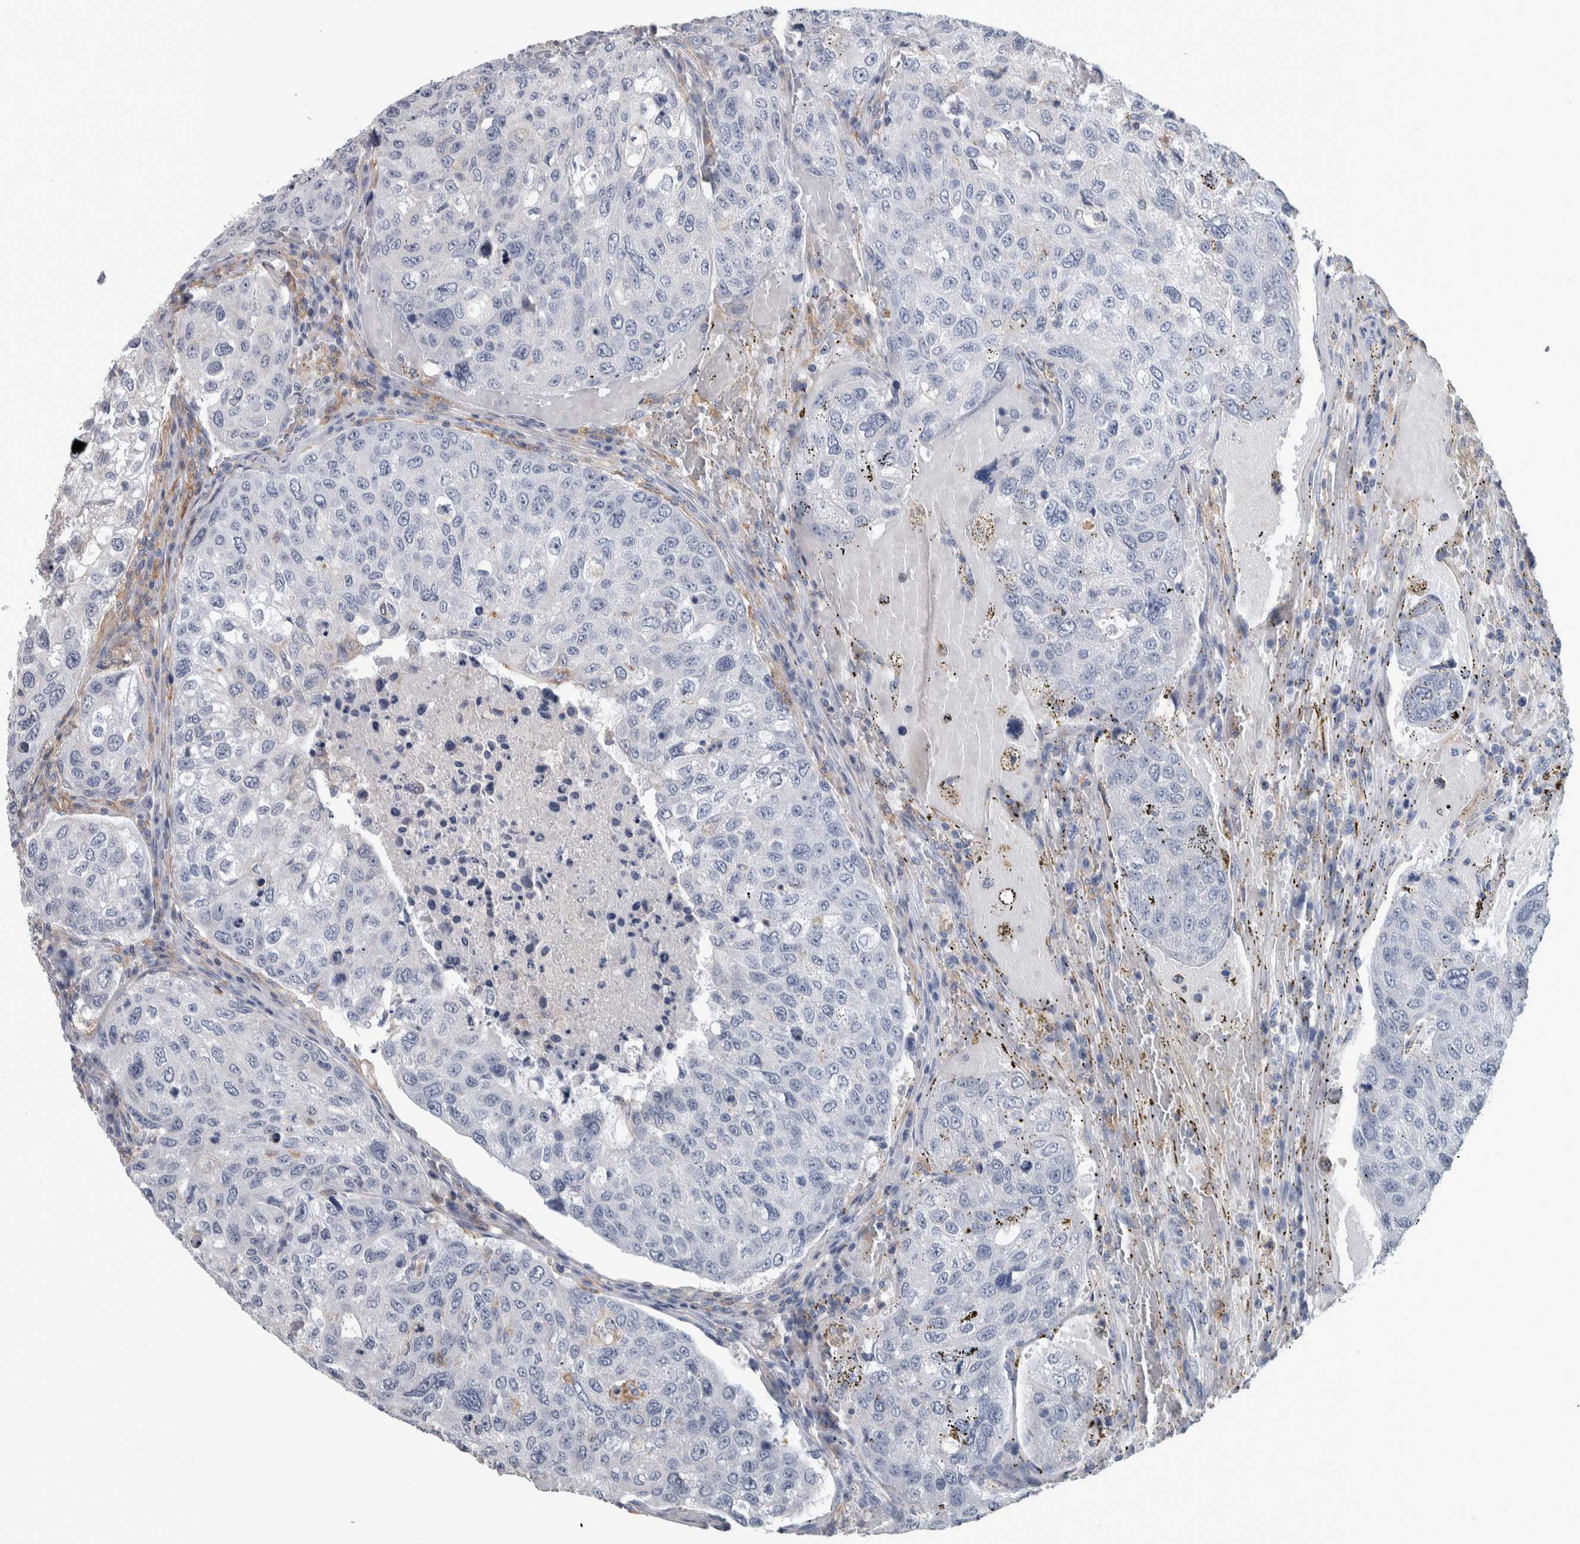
{"staining": {"intensity": "negative", "quantity": "none", "location": "none"}, "tissue": "urothelial cancer", "cell_type": "Tumor cells", "image_type": "cancer", "snomed": [{"axis": "morphology", "description": "Urothelial carcinoma, High grade"}, {"axis": "topography", "description": "Lymph node"}, {"axis": "topography", "description": "Urinary bladder"}], "caption": "Tumor cells are negative for protein expression in human urothelial cancer. (Immunohistochemistry, brightfield microscopy, high magnification).", "gene": "SKAP2", "patient": {"sex": "male", "age": 51}}